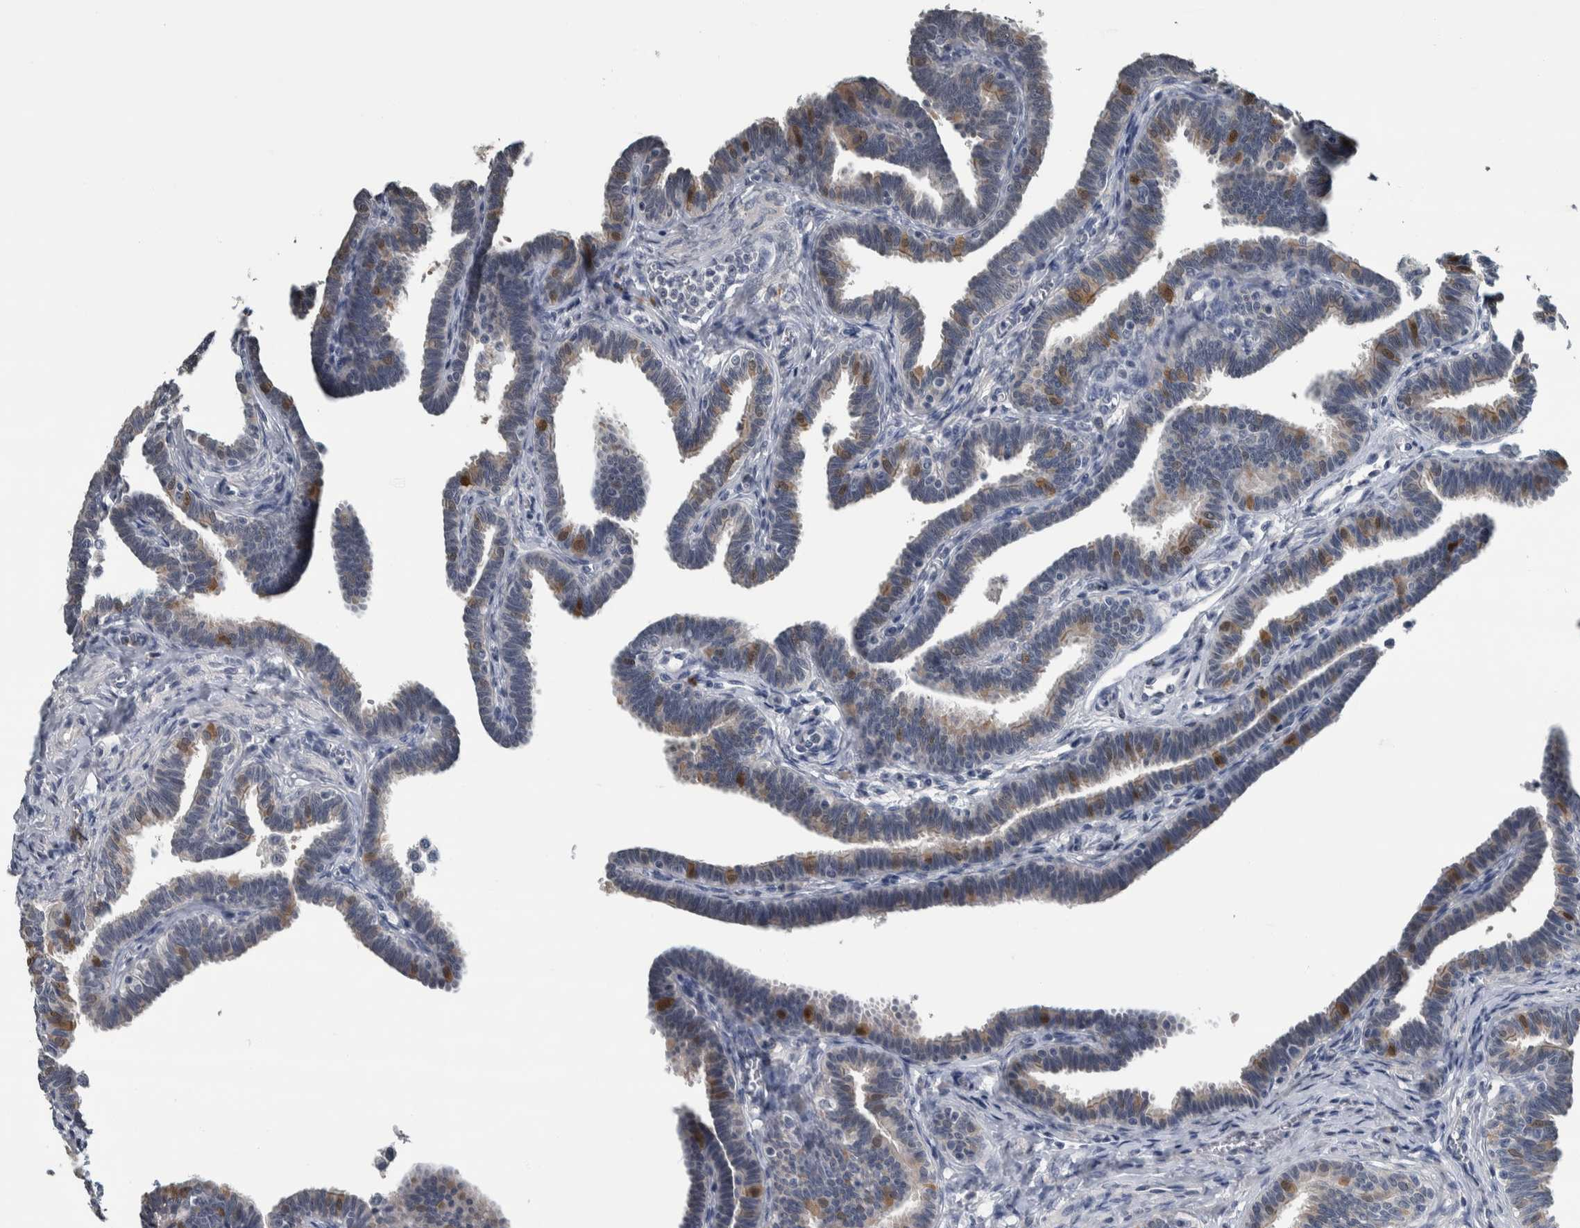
{"staining": {"intensity": "moderate", "quantity": "<25%", "location": "nuclear"}, "tissue": "fallopian tube", "cell_type": "Glandular cells", "image_type": "normal", "snomed": [{"axis": "morphology", "description": "Normal tissue, NOS"}, {"axis": "topography", "description": "Fallopian tube"}, {"axis": "topography", "description": "Ovary"}], "caption": "Fallopian tube stained with DAB immunohistochemistry displays low levels of moderate nuclear expression in approximately <25% of glandular cells. (IHC, brightfield microscopy, high magnification).", "gene": "CAVIN4", "patient": {"sex": "female", "age": 23}}